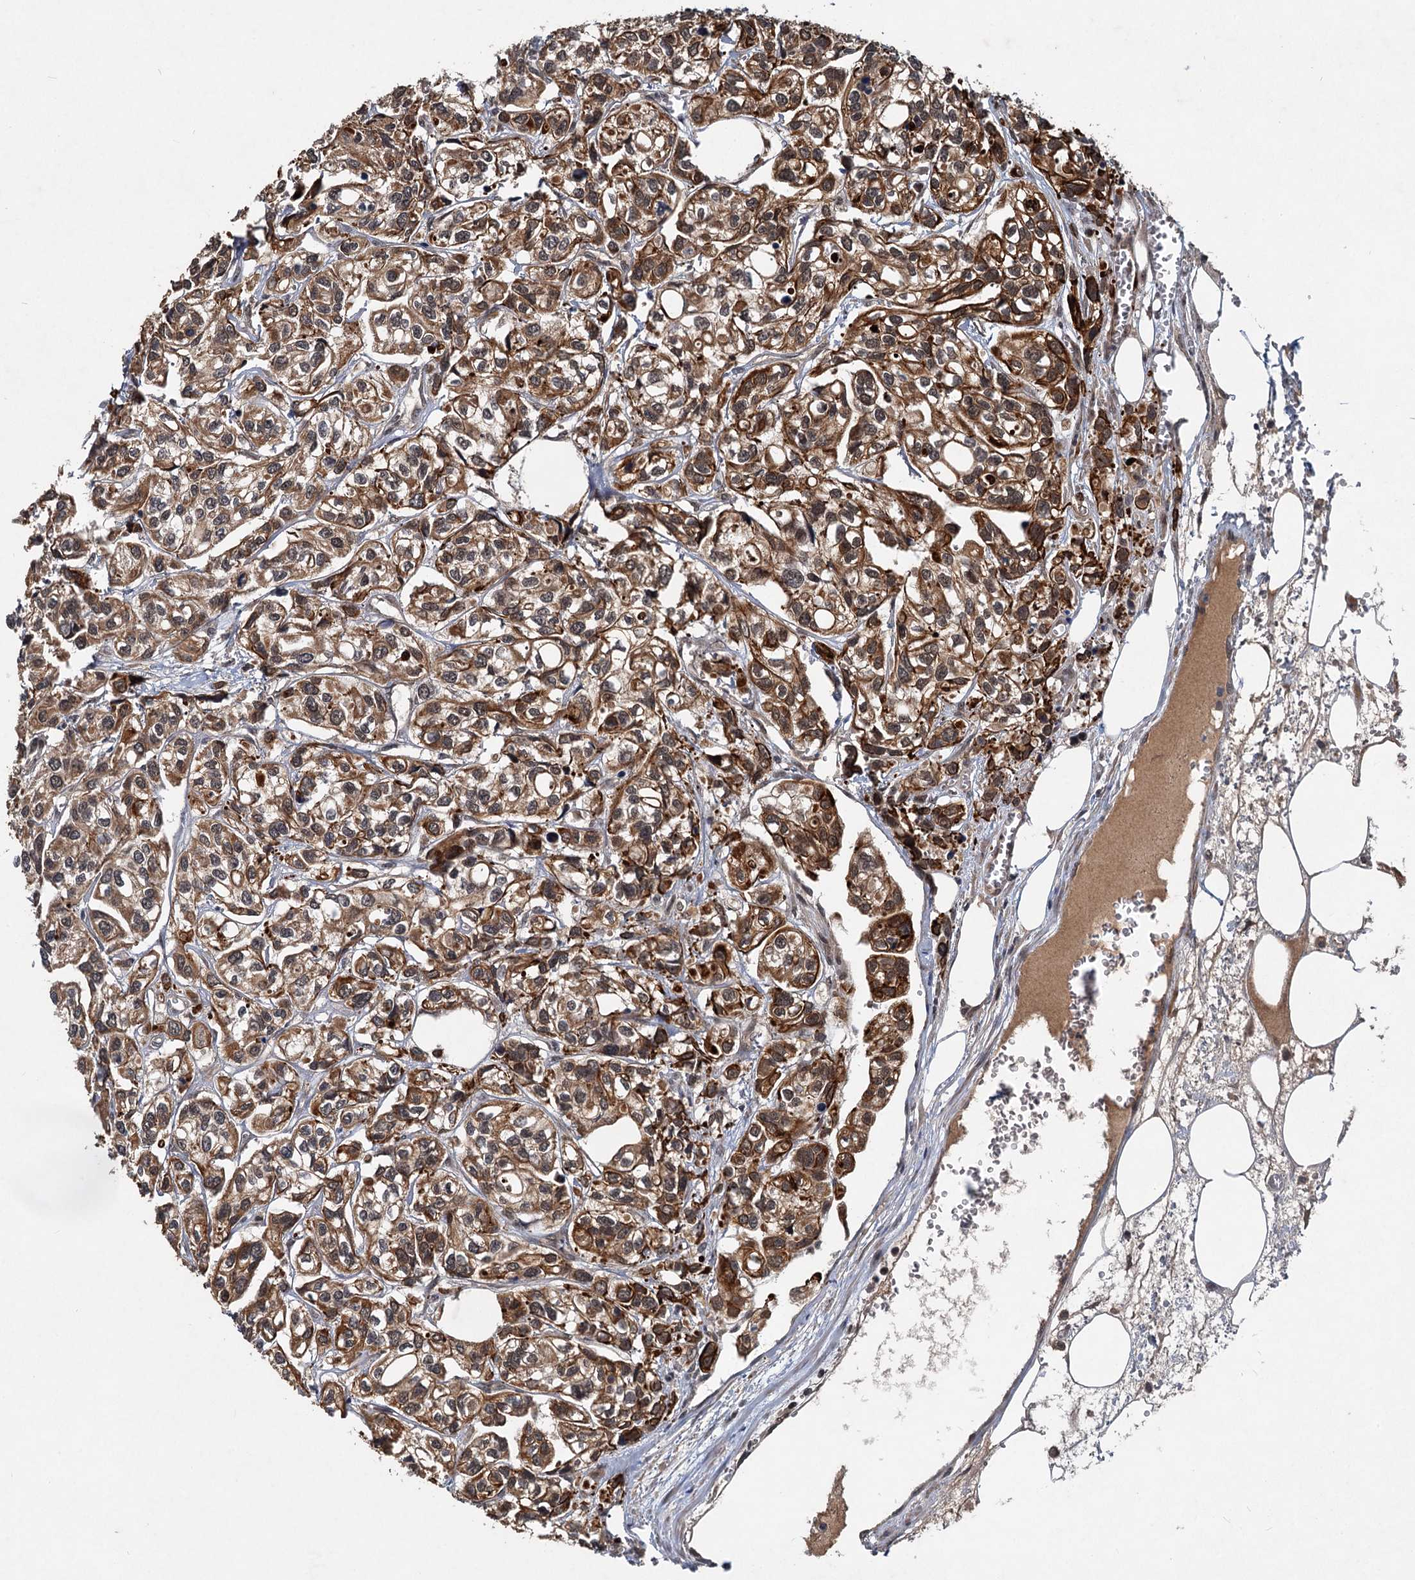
{"staining": {"intensity": "moderate", "quantity": ">75%", "location": "cytoplasmic/membranous,nuclear"}, "tissue": "urothelial cancer", "cell_type": "Tumor cells", "image_type": "cancer", "snomed": [{"axis": "morphology", "description": "Urothelial carcinoma, High grade"}, {"axis": "topography", "description": "Urinary bladder"}], "caption": "Tumor cells display moderate cytoplasmic/membranous and nuclear staining in about >75% of cells in urothelial cancer.", "gene": "RITA1", "patient": {"sex": "male", "age": 67}}